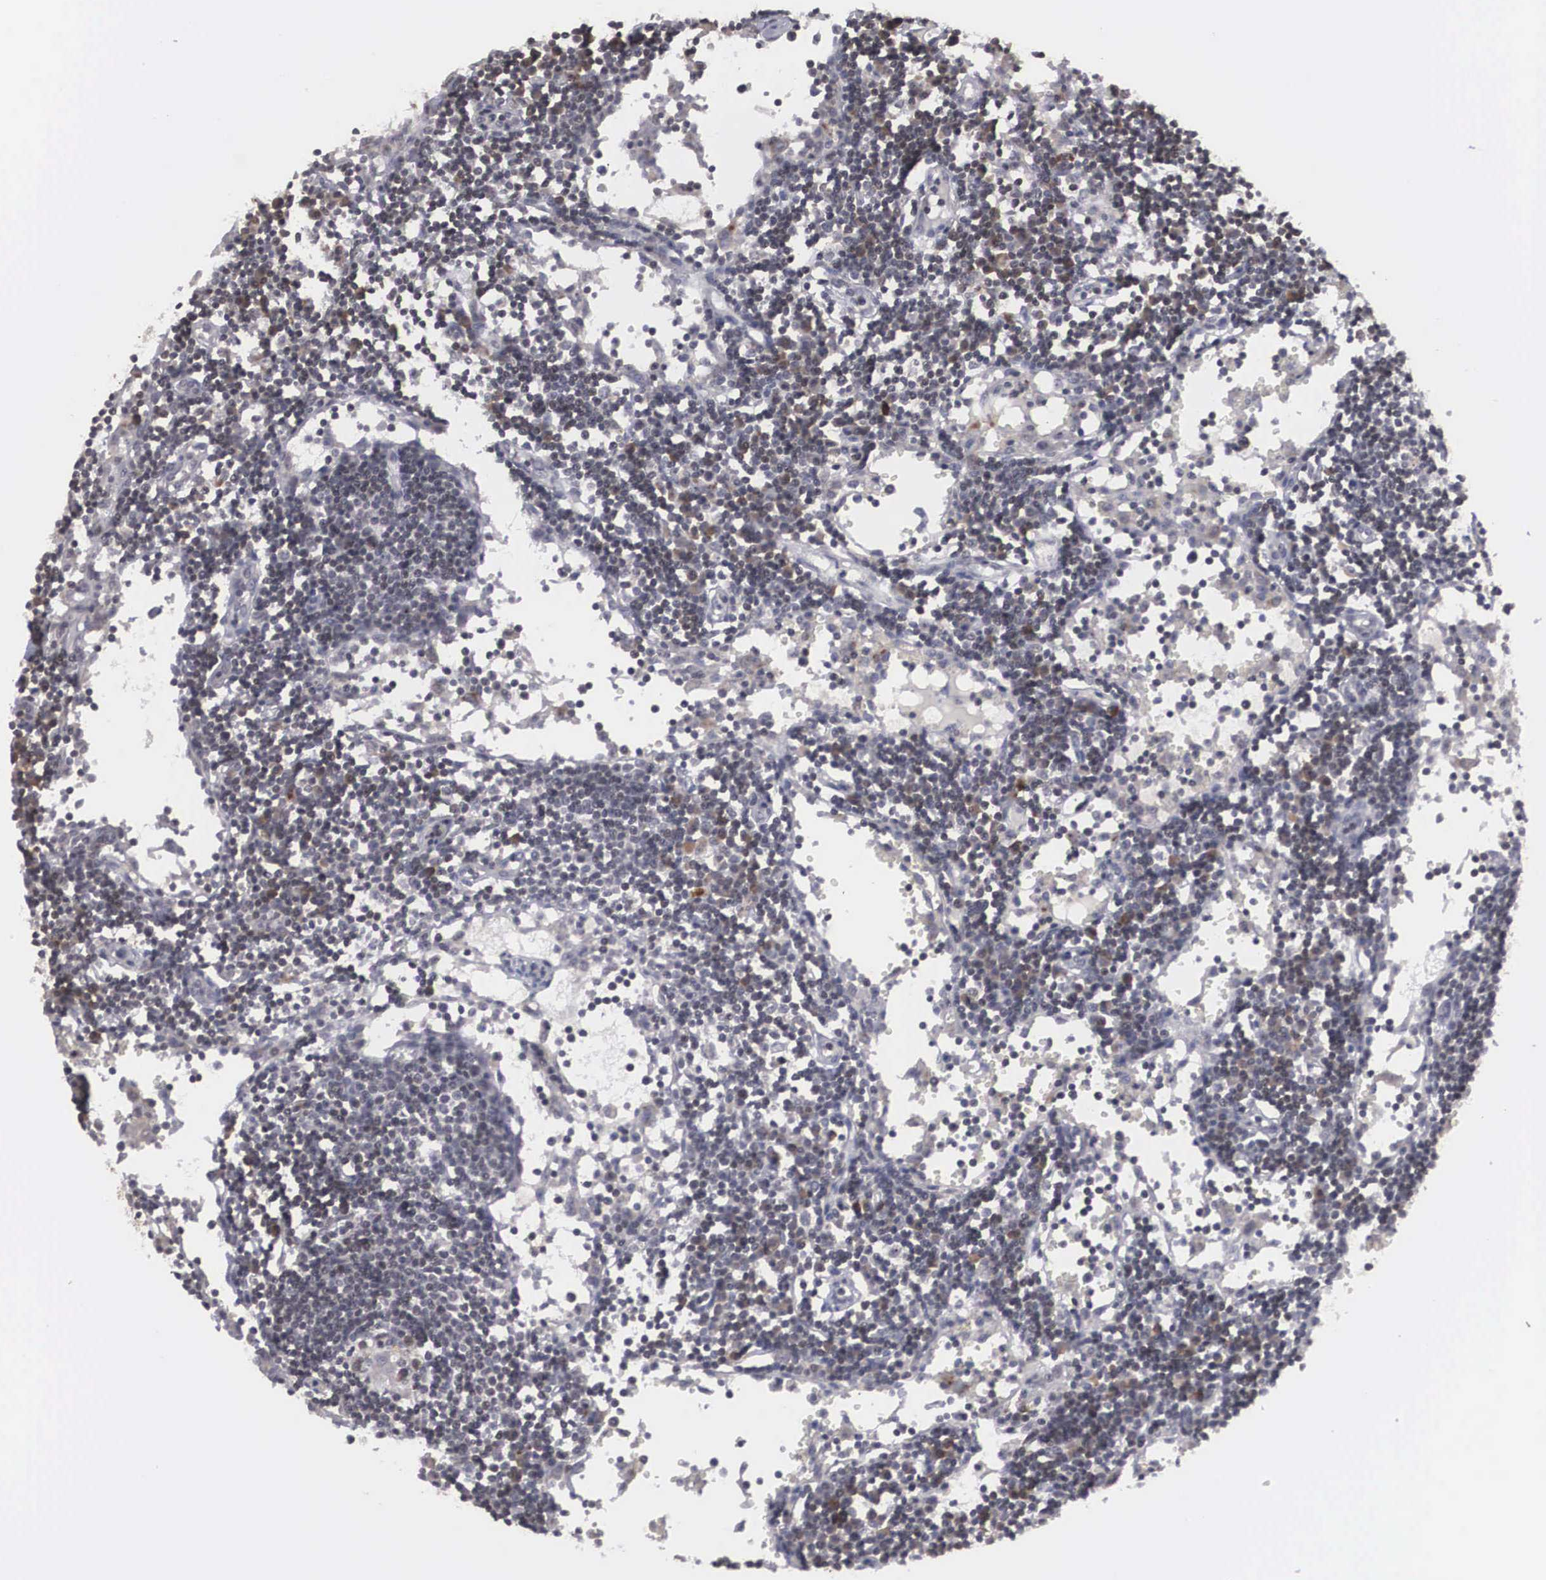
{"staining": {"intensity": "negative", "quantity": "none", "location": "none"}, "tissue": "lymph node", "cell_type": "Germinal center cells", "image_type": "normal", "snomed": [{"axis": "morphology", "description": "Normal tissue, NOS"}, {"axis": "topography", "description": "Lymph node"}], "caption": "Protein analysis of unremarkable lymph node exhibits no significant positivity in germinal center cells. (Stains: DAB immunohistochemistry (IHC) with hematoxylin counter stain, Microscopy: brightfield microscopy at high magnification).", "gene": "WDR89", "patient": {"sex": "female", "age": 55}}